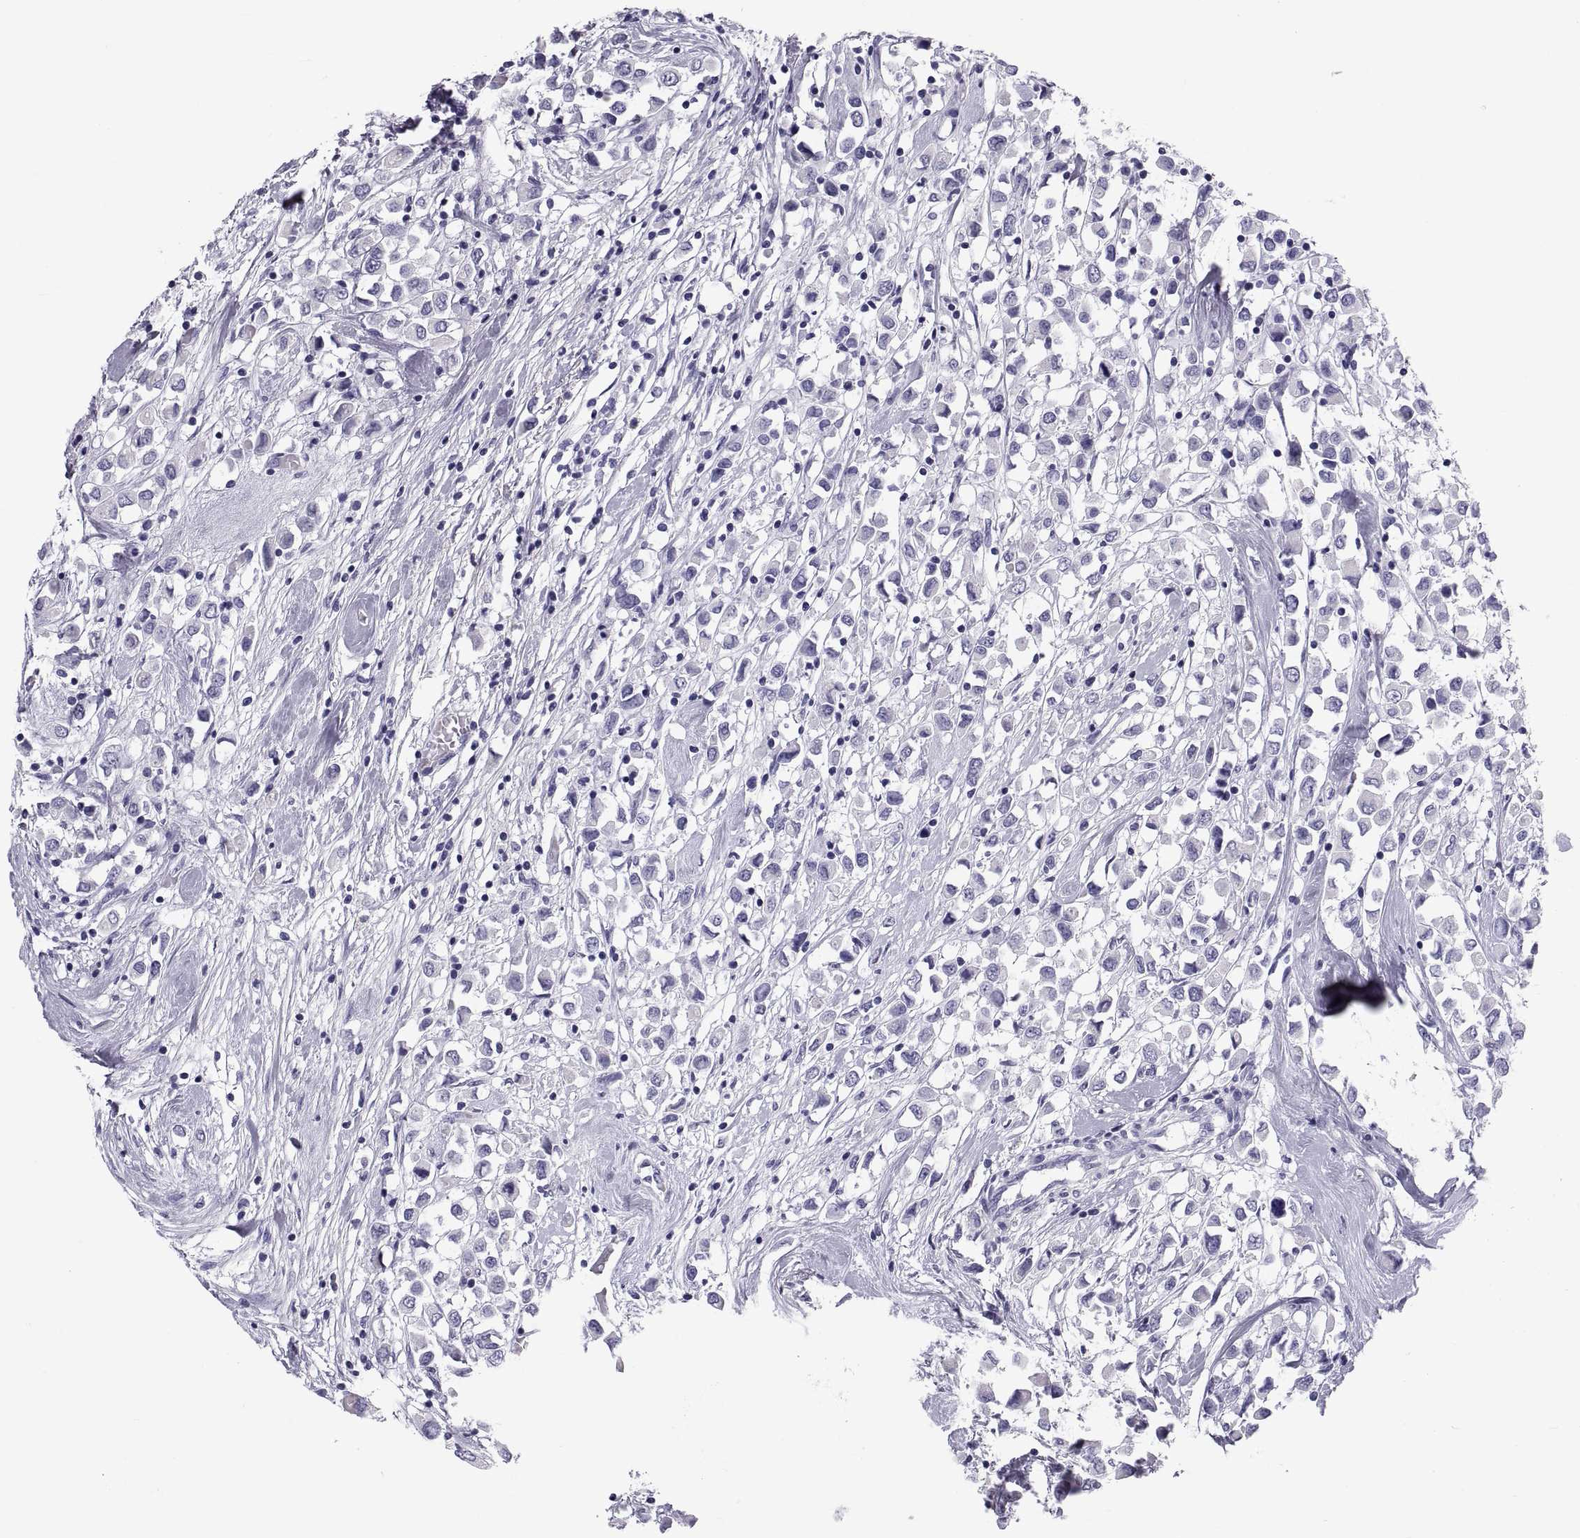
{"staining": {"intensity": "negative", "quantity": "none", "location": "none"}, "tissue": "breast cancer", "cell_type": "Tumor cells", "image_type": "cancer", "snomed": [{"axis": "morphology", "description": "Duct carcinoma"}, {"axis": "topography", "description": "Breast"}], "caption": "This is an IHC histopathology image of human breast cancer. There is no positivity in tumor cells.", "gene": "DEFB129", "patient": {"sex": "female", "age": 61}}